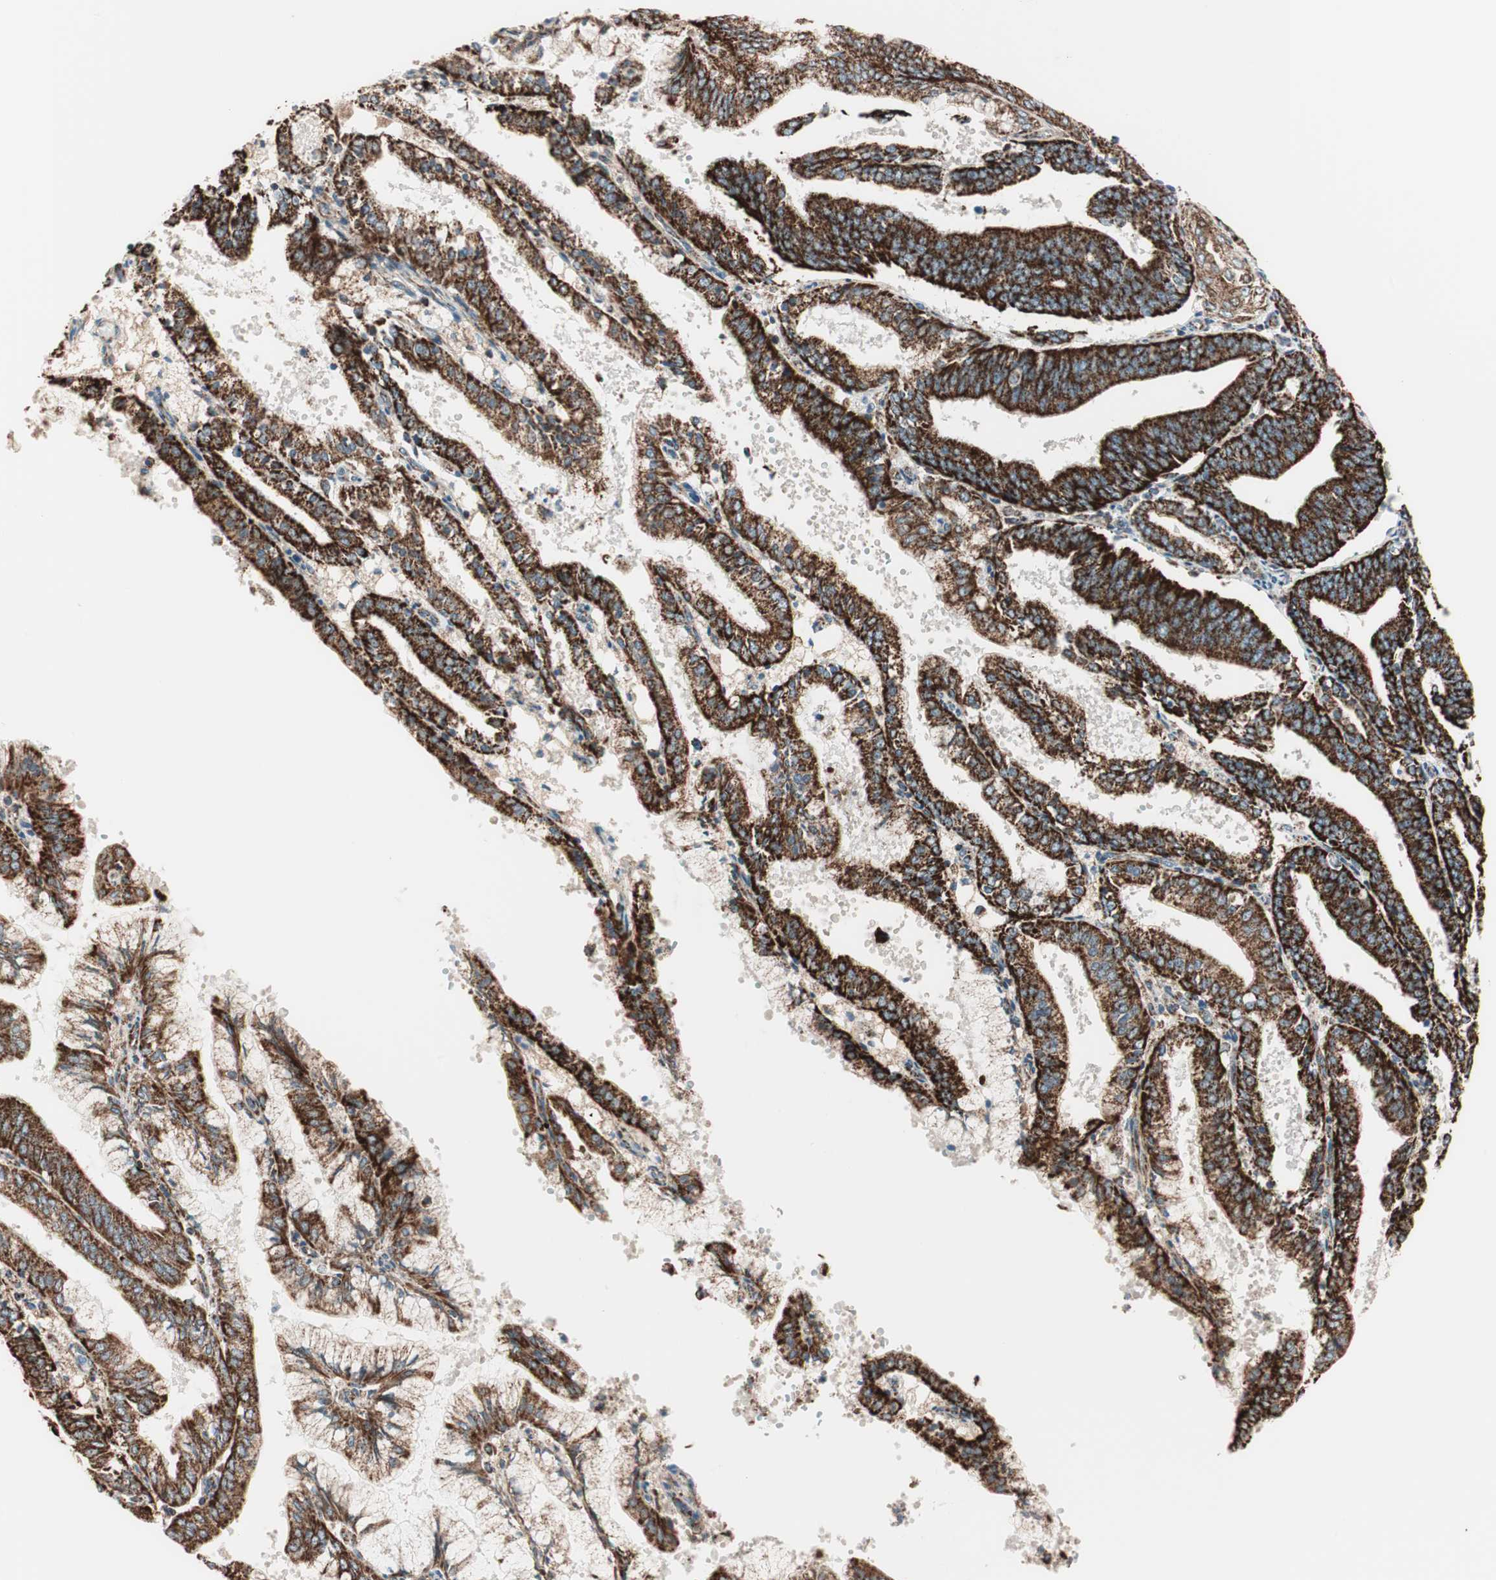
{"staining": {"intensity": "strong", "quantity": ">75%", "location": "cytoplasmic/membranous"}, "tissue": "endometrial cancer", "cell_type": "Tumor cells", "image_type": "cancer", "snomed": [{"axis": "morphology", "description": "Adenocarcinoma, NOS"}, {"axis": "topography", "description": "Endometrium"}], "caption": "Immunohistochemical staining of human adenocarcinoma (endometrial) displays strong cytoplasmic/membranous protein positivity in approximately >75% of tumor cells.", "gene": "TOMM22", "patient": {"sex": "female", "age": 63}}